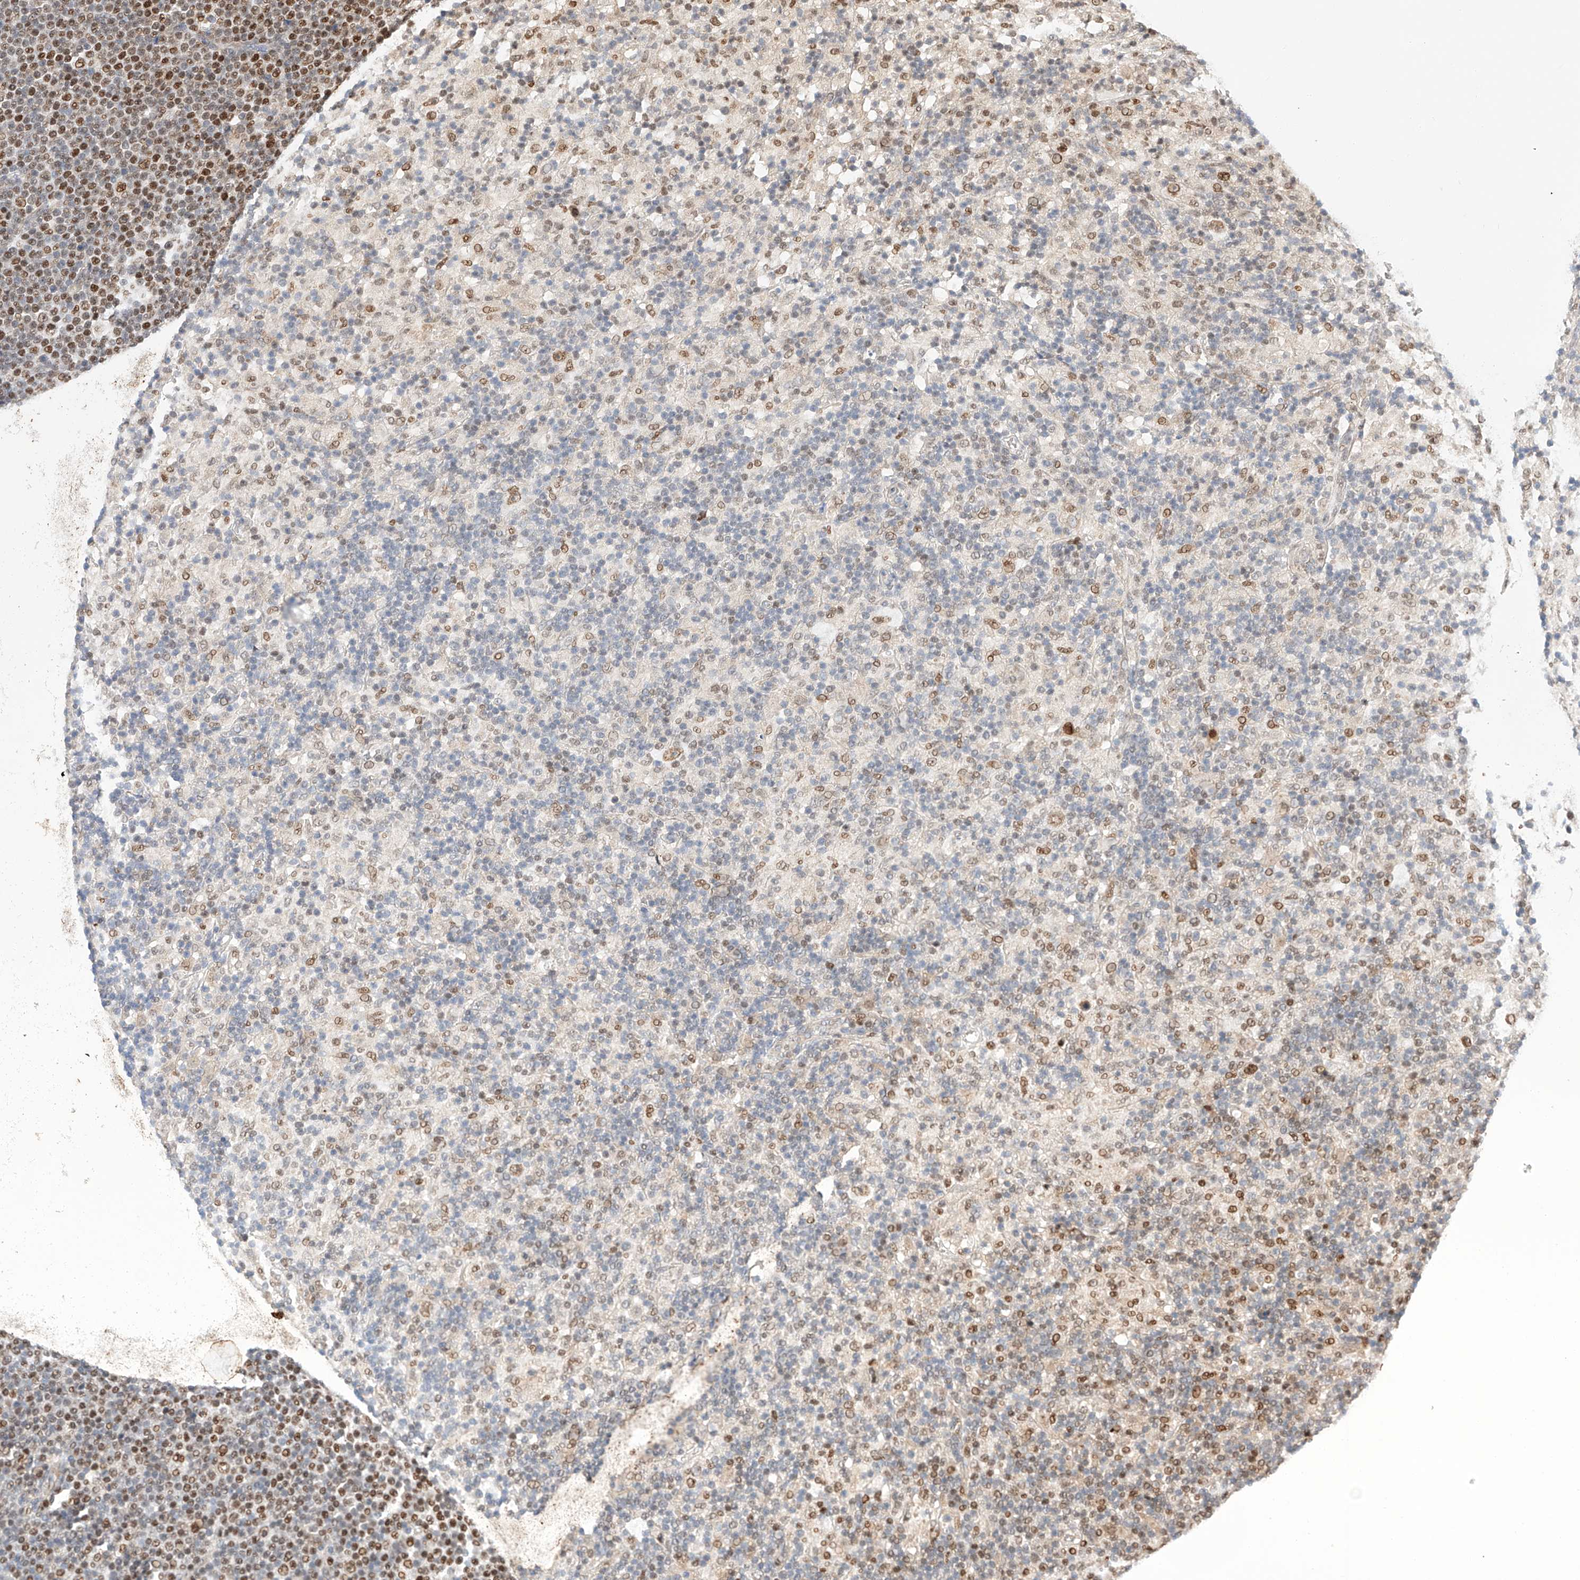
{"staining": {"intensity": "moderate", "quantity": ">75%", "location": "nuclear"}, "tissue": "lymphoma", "cell_type": "Tumor cells", "image_type": "cancer", "snomed": [{"axis": "morphology", "description": "Hodgkin's disease, NOS"}, {"axis": "topography", "description": "Lymph node"}], "caption": "Tumor cells demonstrate moderate nuclear expression in about >75% of cells in Hodgkin's disease. (IHC, brightfield microscopy, high magnification).", "gene": "HDAC9", "patient": {"sex": "male", "age": 70}}